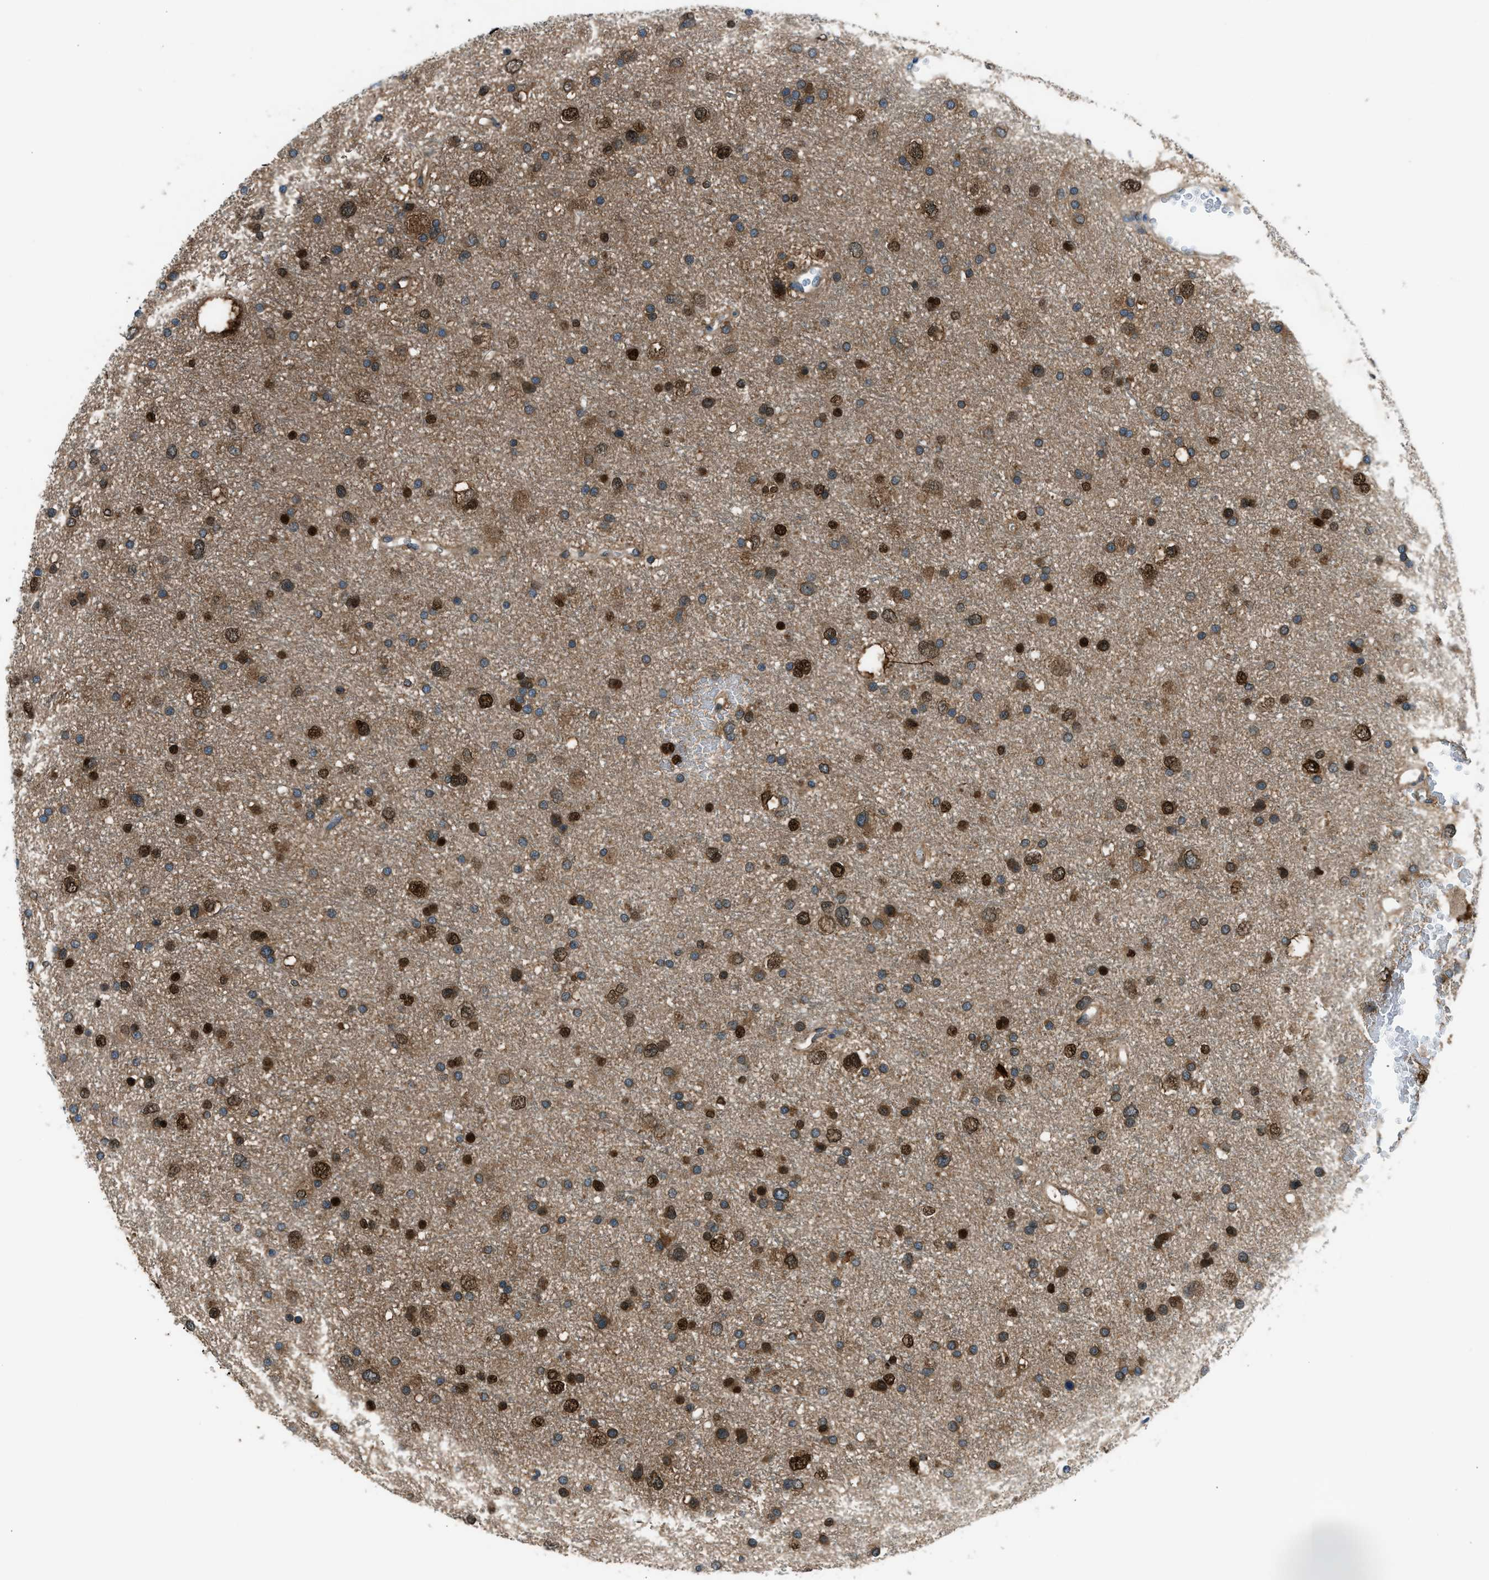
{"staining": {"intensity": "strong", "quantity": "25%-75%", "location": "cytoplasmic/membranous,nuclear"}, "tissue": "glioma", "cell_type": "Tumor cells", "image_type": "cancer", "snomed": [{"axis": "morphology", "description": "Glioma, malignant, Low grade"}, {"axis": "topography", "description": "Brain"}], "caption": "This image shows immunohistochemistry (IHC) staining of malignant glioma (low-grade), with high strong cytoplasmic/membranous and nuclear expression in approximately 25%-75% of tumor cells.", "gene": "EDARADD", "patient": {"sex": "female", "age": 37}}